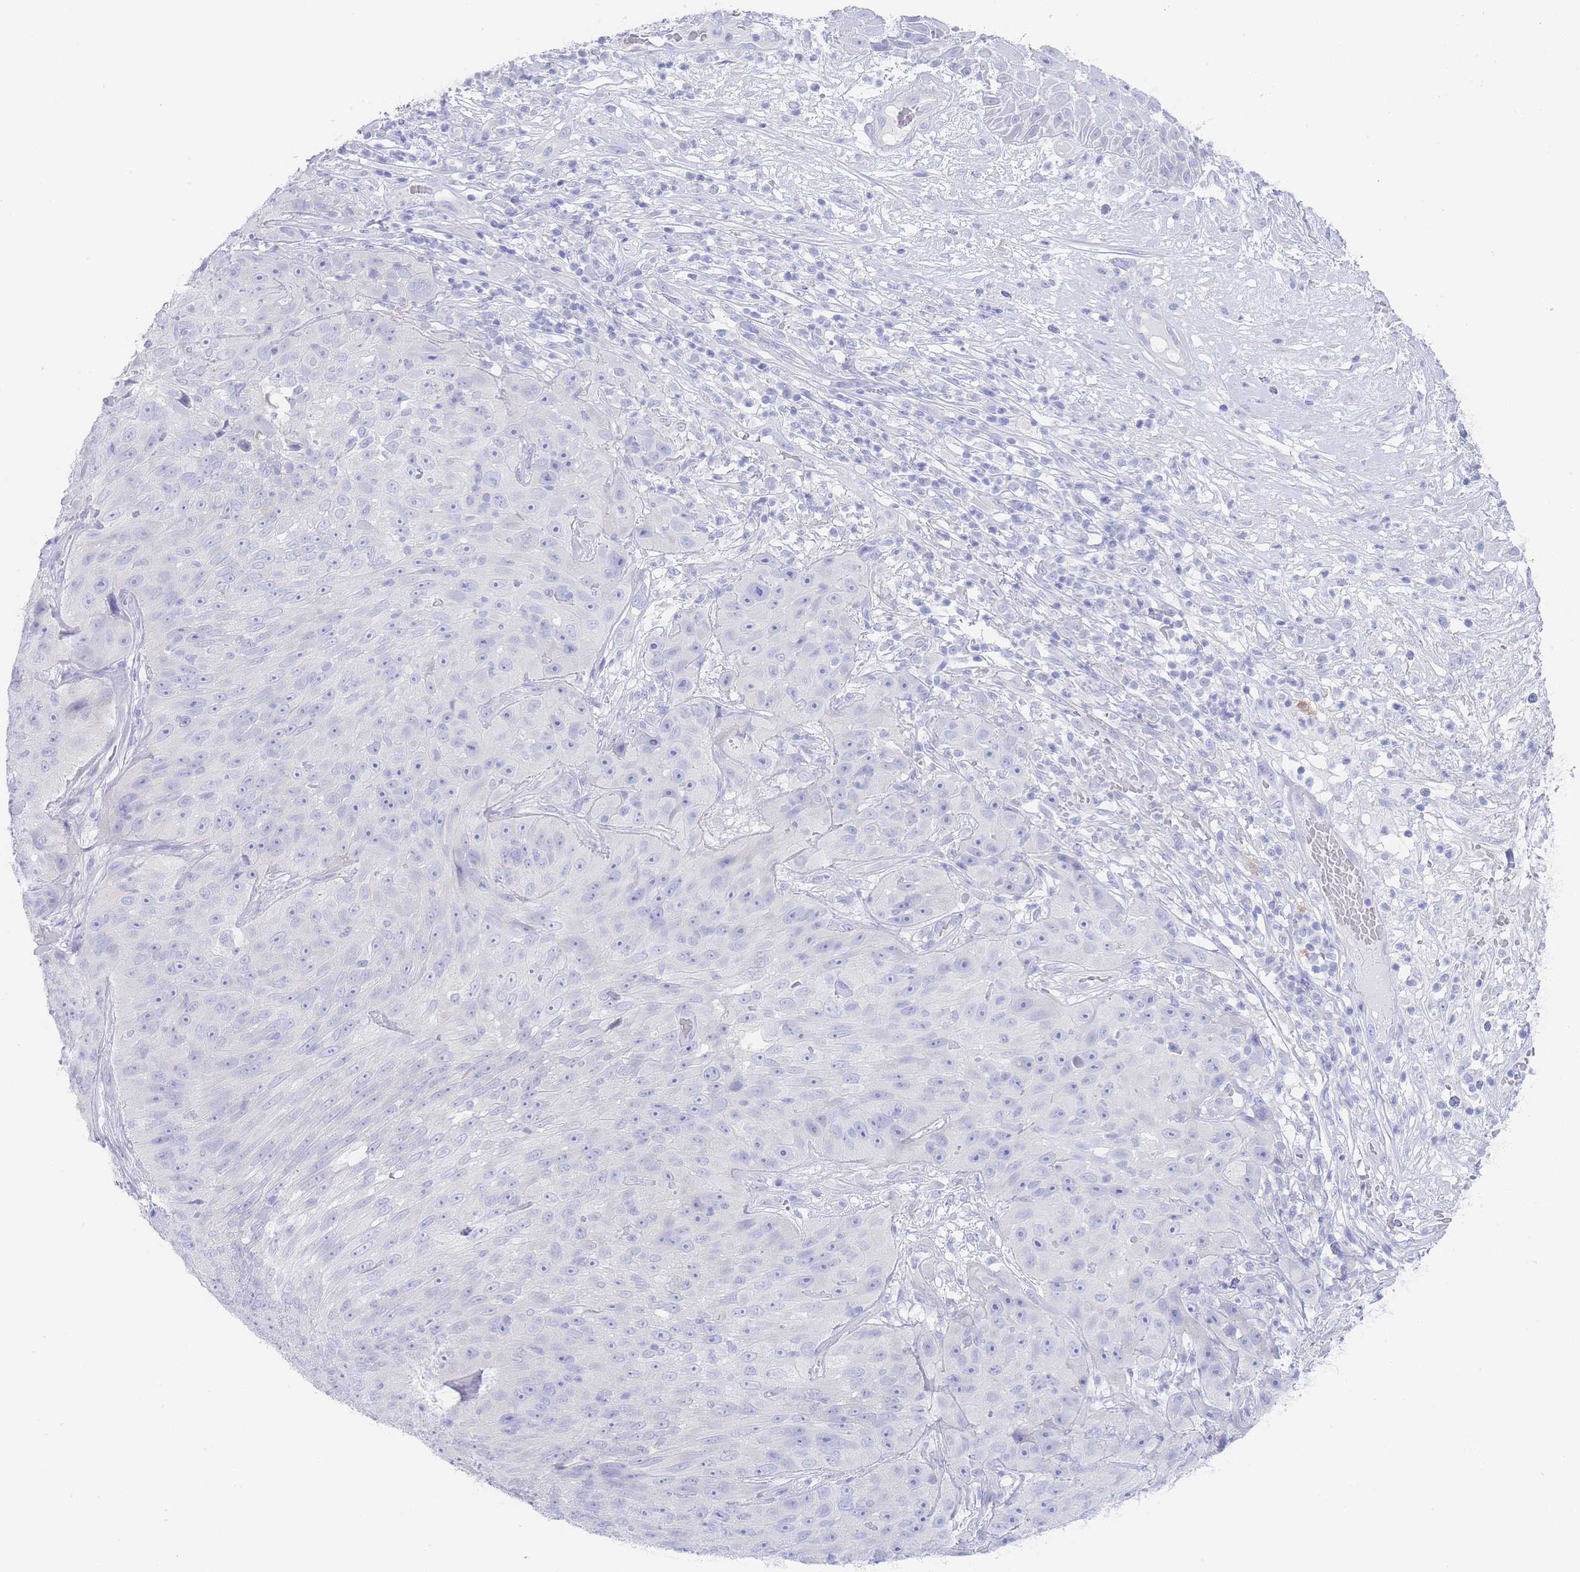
{"staining": {"intensity": "negative", "quantity": "none", "location": "none"}, "tissue": "skin cancer", "cell_type": "Tumor cells", "image_type": "cancer", "snomed": [{"axis": "morphology", "description": "Squamous cell carcinoma, NOS"}, {"axis": "topography", "description": "Skin"}], "caption": "This is an immunohistochemistry (IHC) photomicrograph of human skin cancer. There is no staining in tumor cells.", "gene": "LZTFL1", "patient": {"sex": "female", "age": 87}}